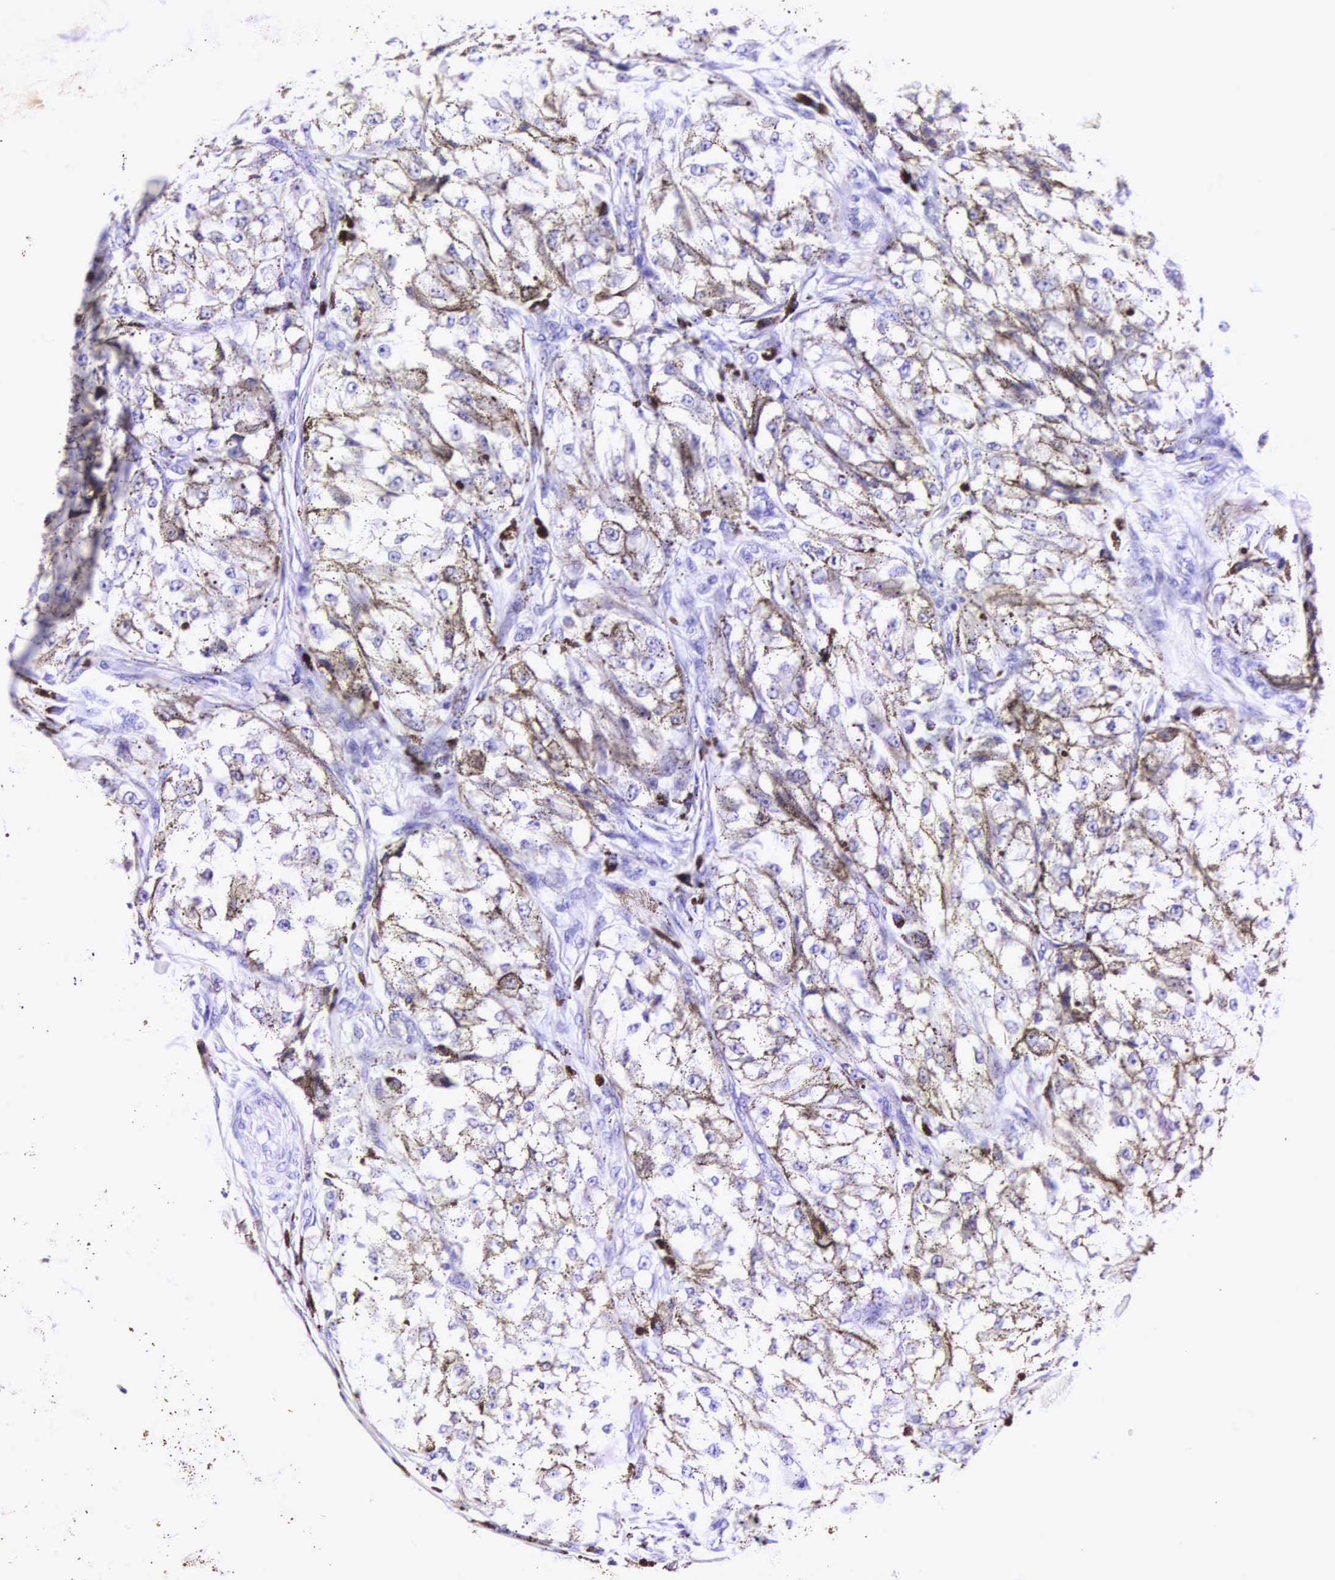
{"staining": {"intensity": "negative", "quantity": "none", "location": "none"}, "tissue": "melanoma", "cell_type": "Tumor cells", "image_type": "cancer", "snomed": [{"axis": "morphology", "description": "Malignant melanoma, NOS"}, {"axis": "topography", "description": "Skin"}], "caption": "Histopathology image shows no significant protein expression in tumor cells of melanoma. (Immunohistochemistry (ihc), brightfield microscopy, high magnification).", "gene": "CD1A", "patient": {"sex": "male", "age": 67}}